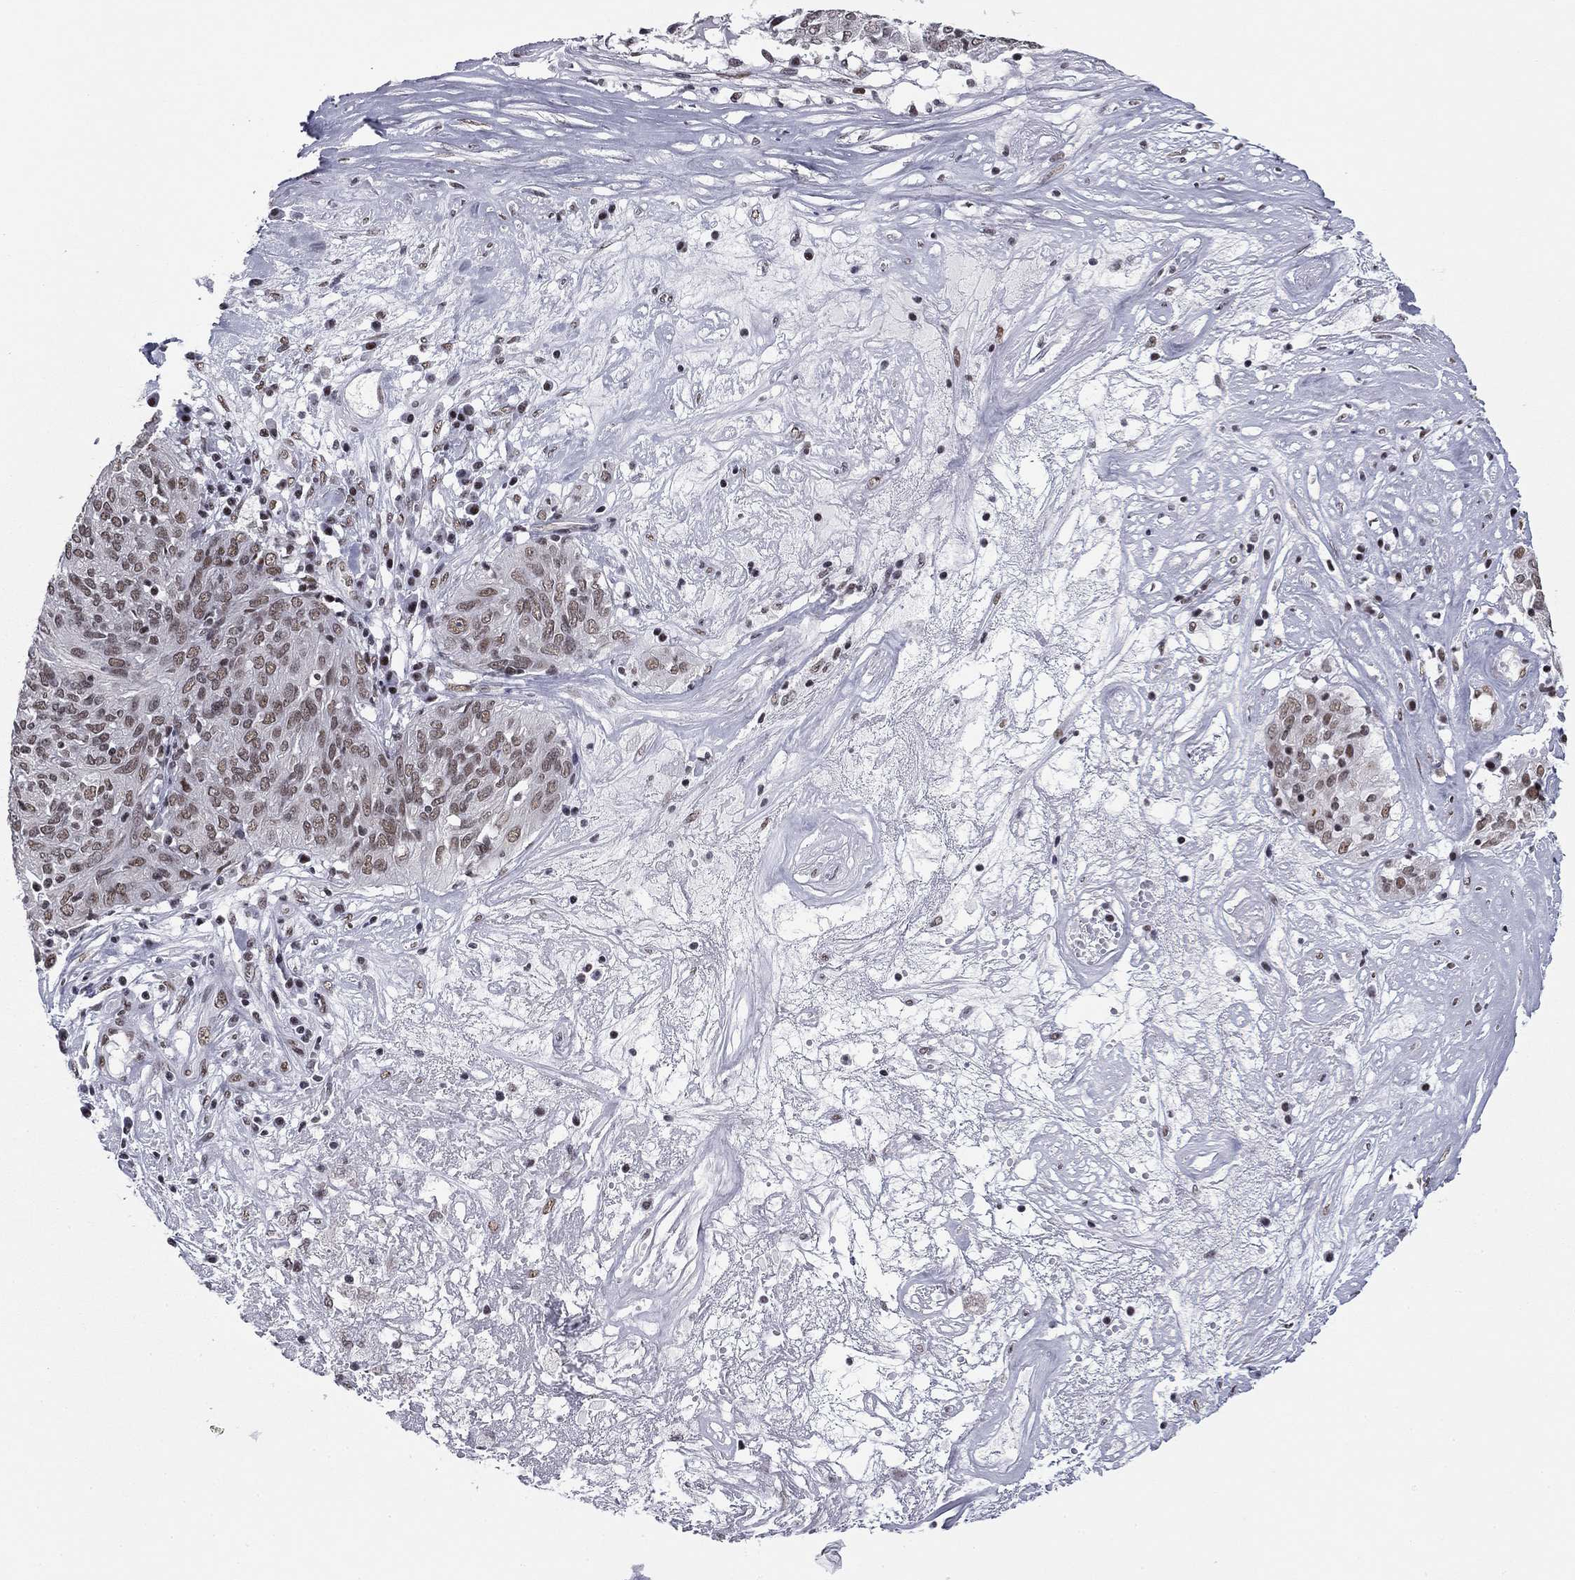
{"staining": {"intensity": "negative", "quantity": "none", "location": "none"}, "tissue": "ovarian cancer", "cell_type": "Tumor cells", "image_type": "cancer", "snomed": [{"axis": "morphology", "description": "Carcinoma, endometroid"}, {"axis": "topography", "description": "Ovary"}], "caption": "Ovarian cancer stained for a protein using immunohistochemistry (IHC) shows no staining tumor cells.", "gene": "ETV5", "patient": {"sex": "female", "age": 50}}